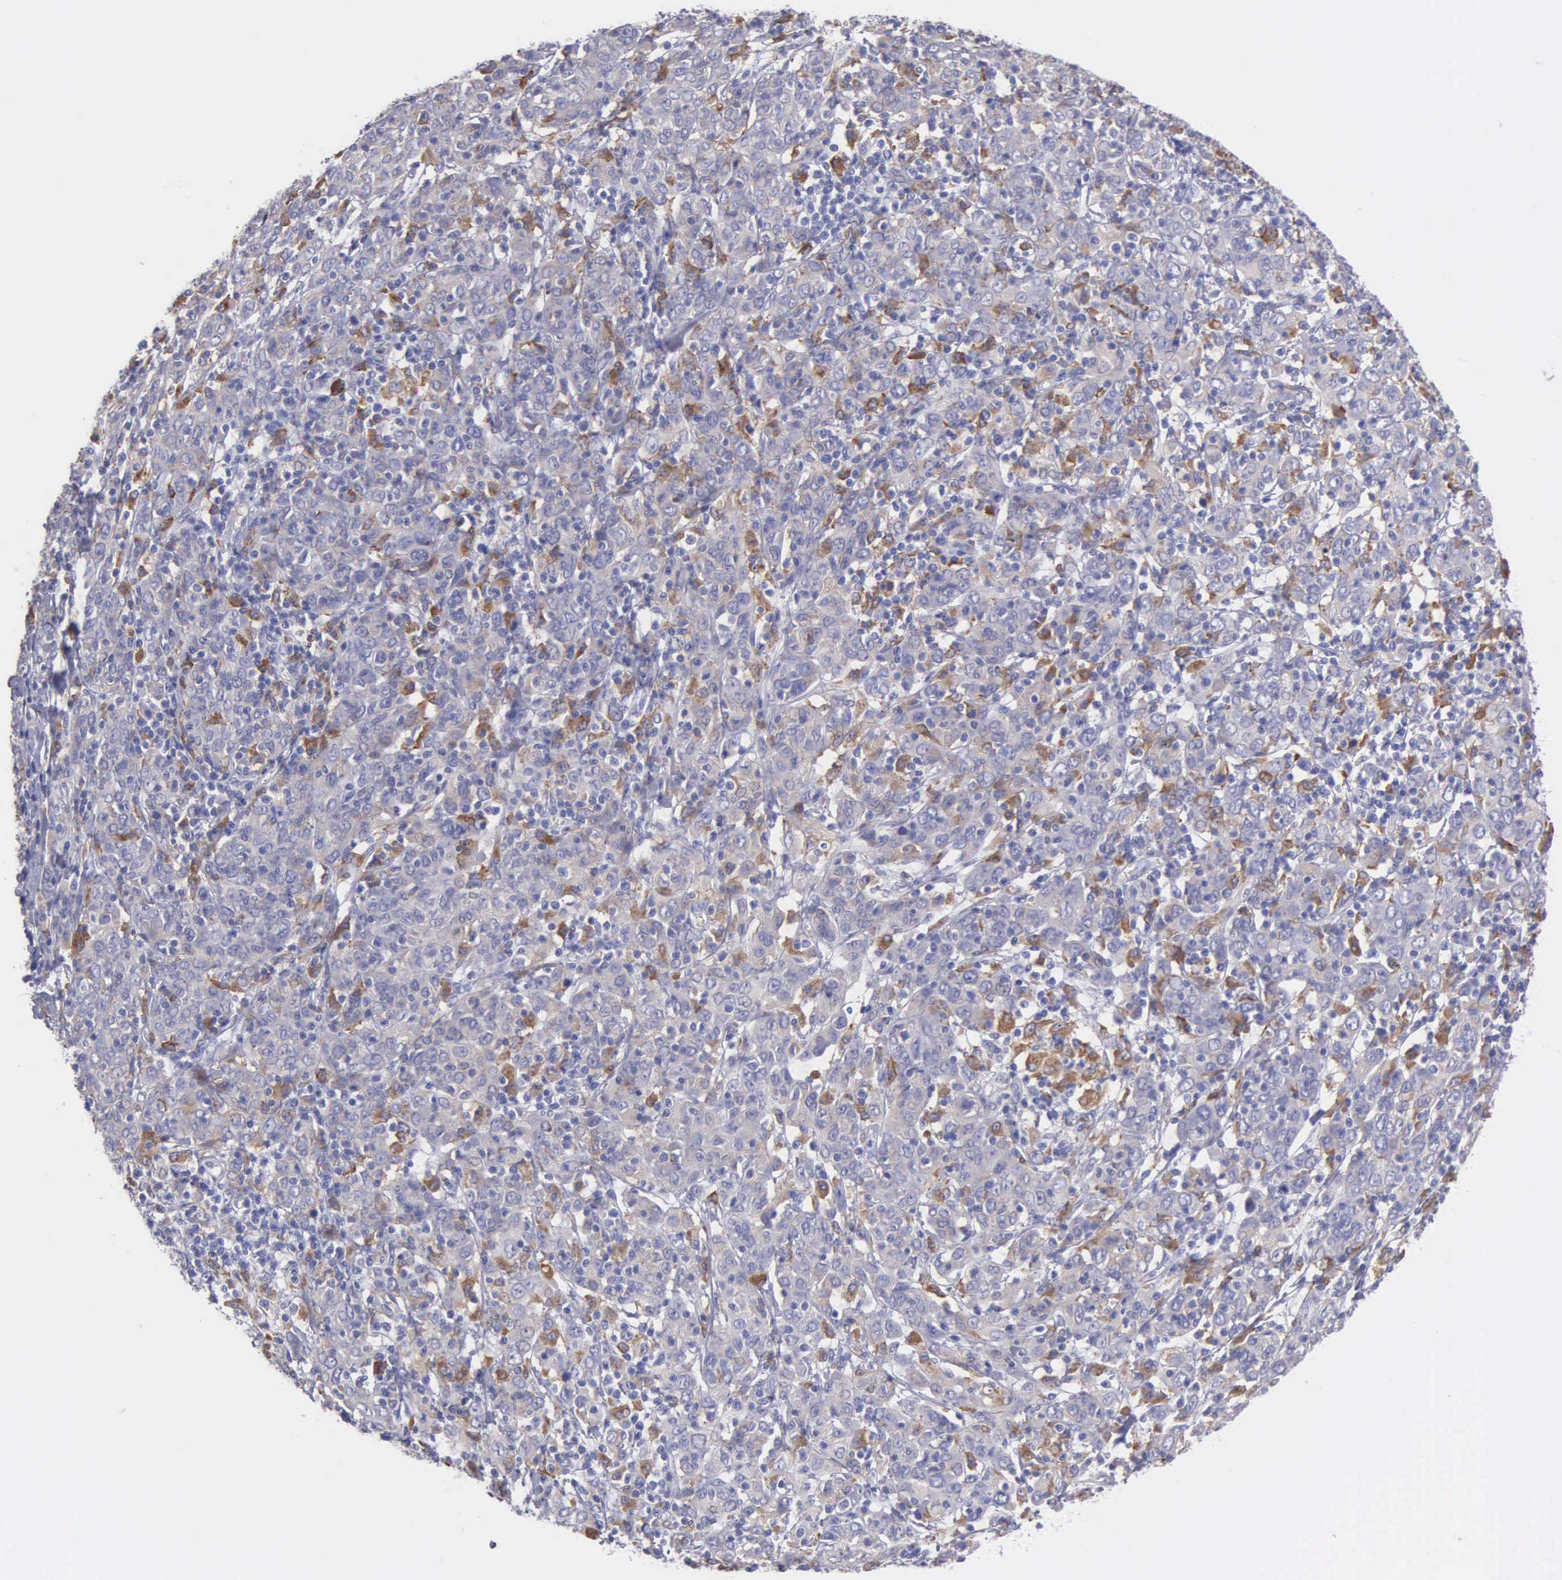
{"staining": {"intensity": "negative", "quantity": "none", "location": "none"}, "tissue": "cervical cancer", "cell_type": "Tumor cells", "image_type": "cancer", "snomed": [{"axis": "morphology", "description": "Normal tissue, NOS"}, {"axis": "morphology", "description": "Squamous cell carcinoma, NOS"}, {"axis": "topography", "description": "Cervix"}], "caption": "Immunohistochemistry photomicrograph of cervical cancer (squamous cell carcinoma) stained for a protein (brown), which reveals no positivity in tumor cells.", "gene": "TYRP1", "patient": {"sex": "female", "age": 67}}